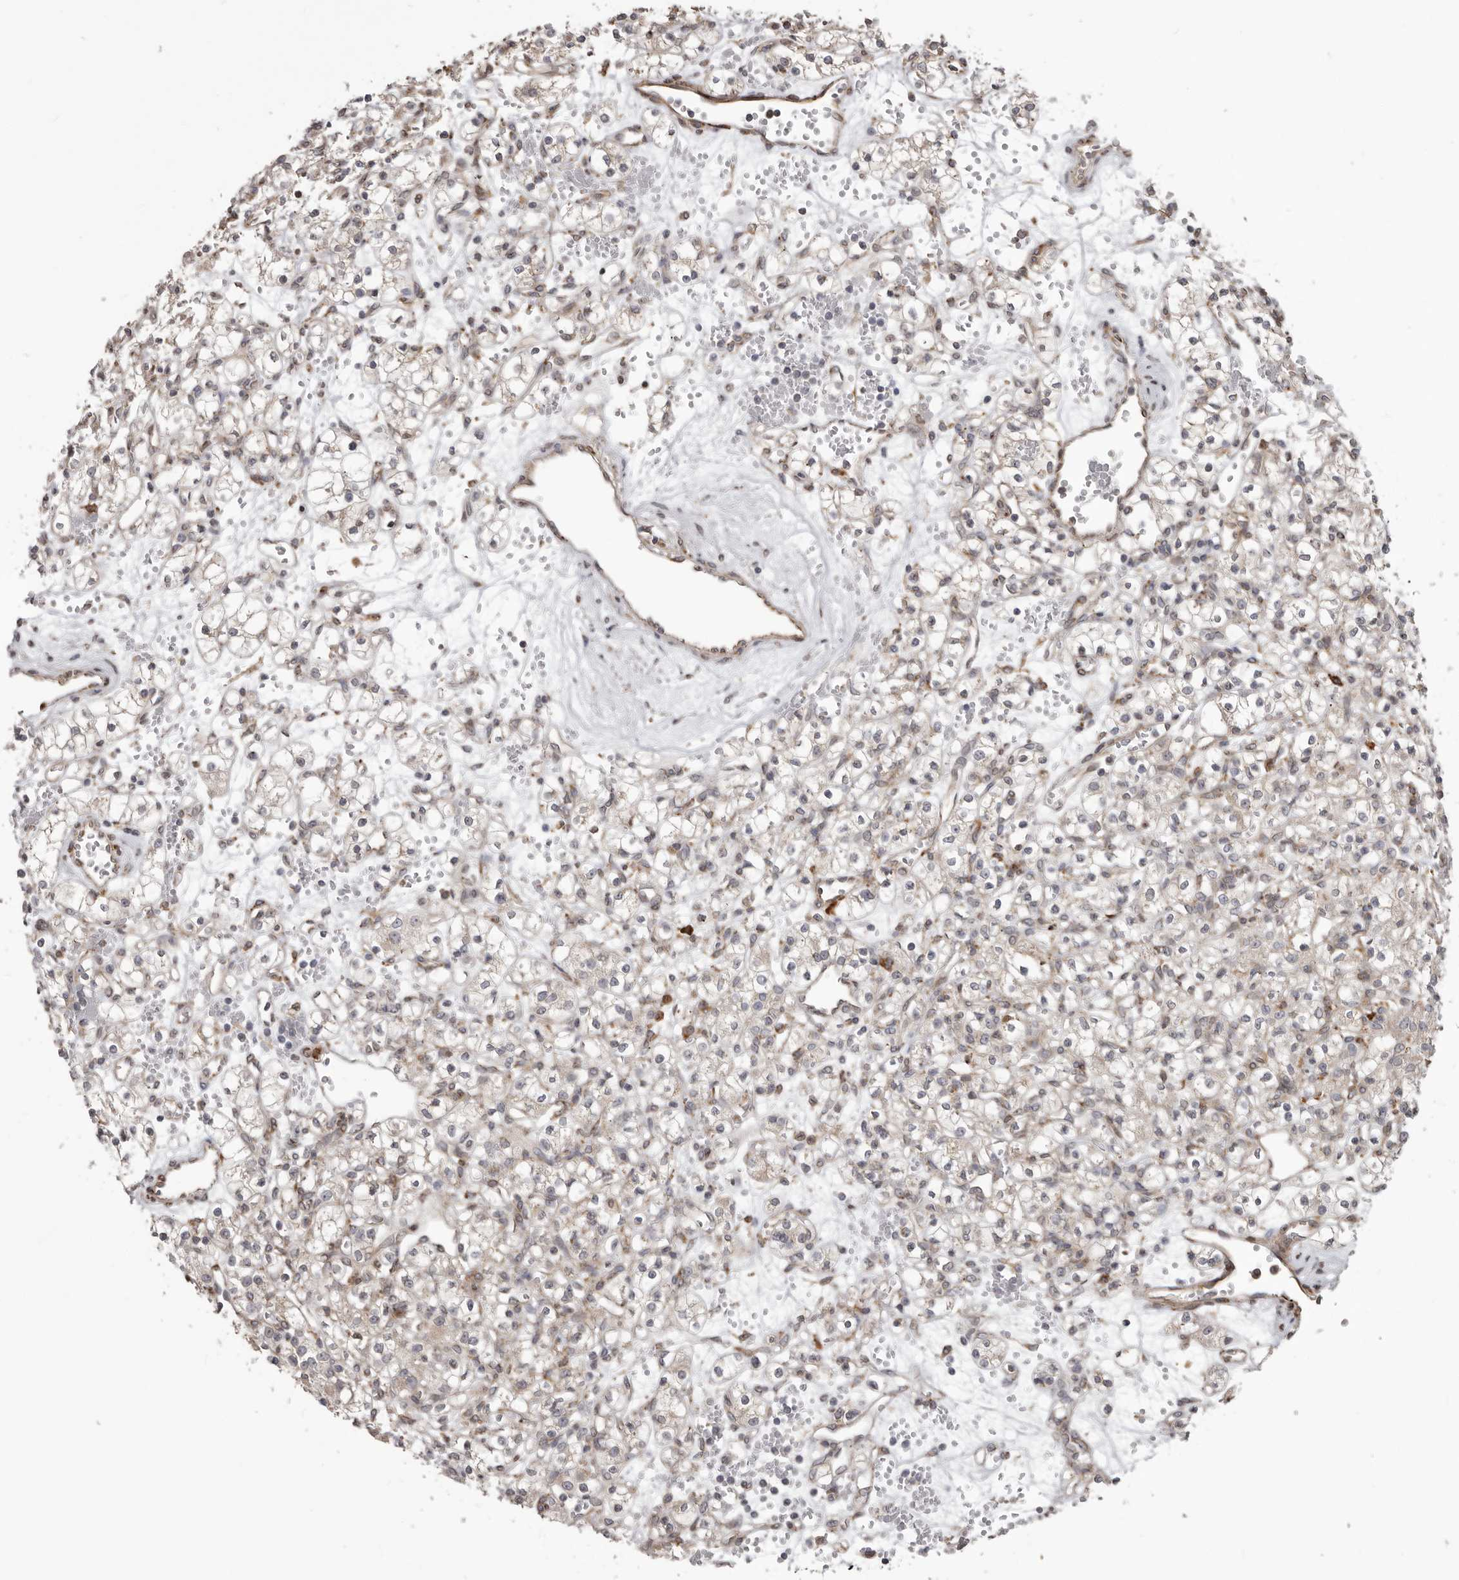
{"staining": {"intensity": "weak", "quantity": "25%-75%", "location": "cytoplasmic/membranous"}, "tissue": "renal cancer", "cell_type": "Tumor cells", "image_type": "cancer", "snomed": [{"axis": "morphology", "description": "Adenocarcinoma, NOS"}, {"axis": "topography", "description": "Kidney"}], "caption": "Protein expression by immunohistochemistry exhibits weak cytoplasmic/membranous staining in approximately 25%-75% of tumor cells in adenocarcinoma (renal).", "gene": "NUP43", "patient": {"sex": "female", "age": 59}}